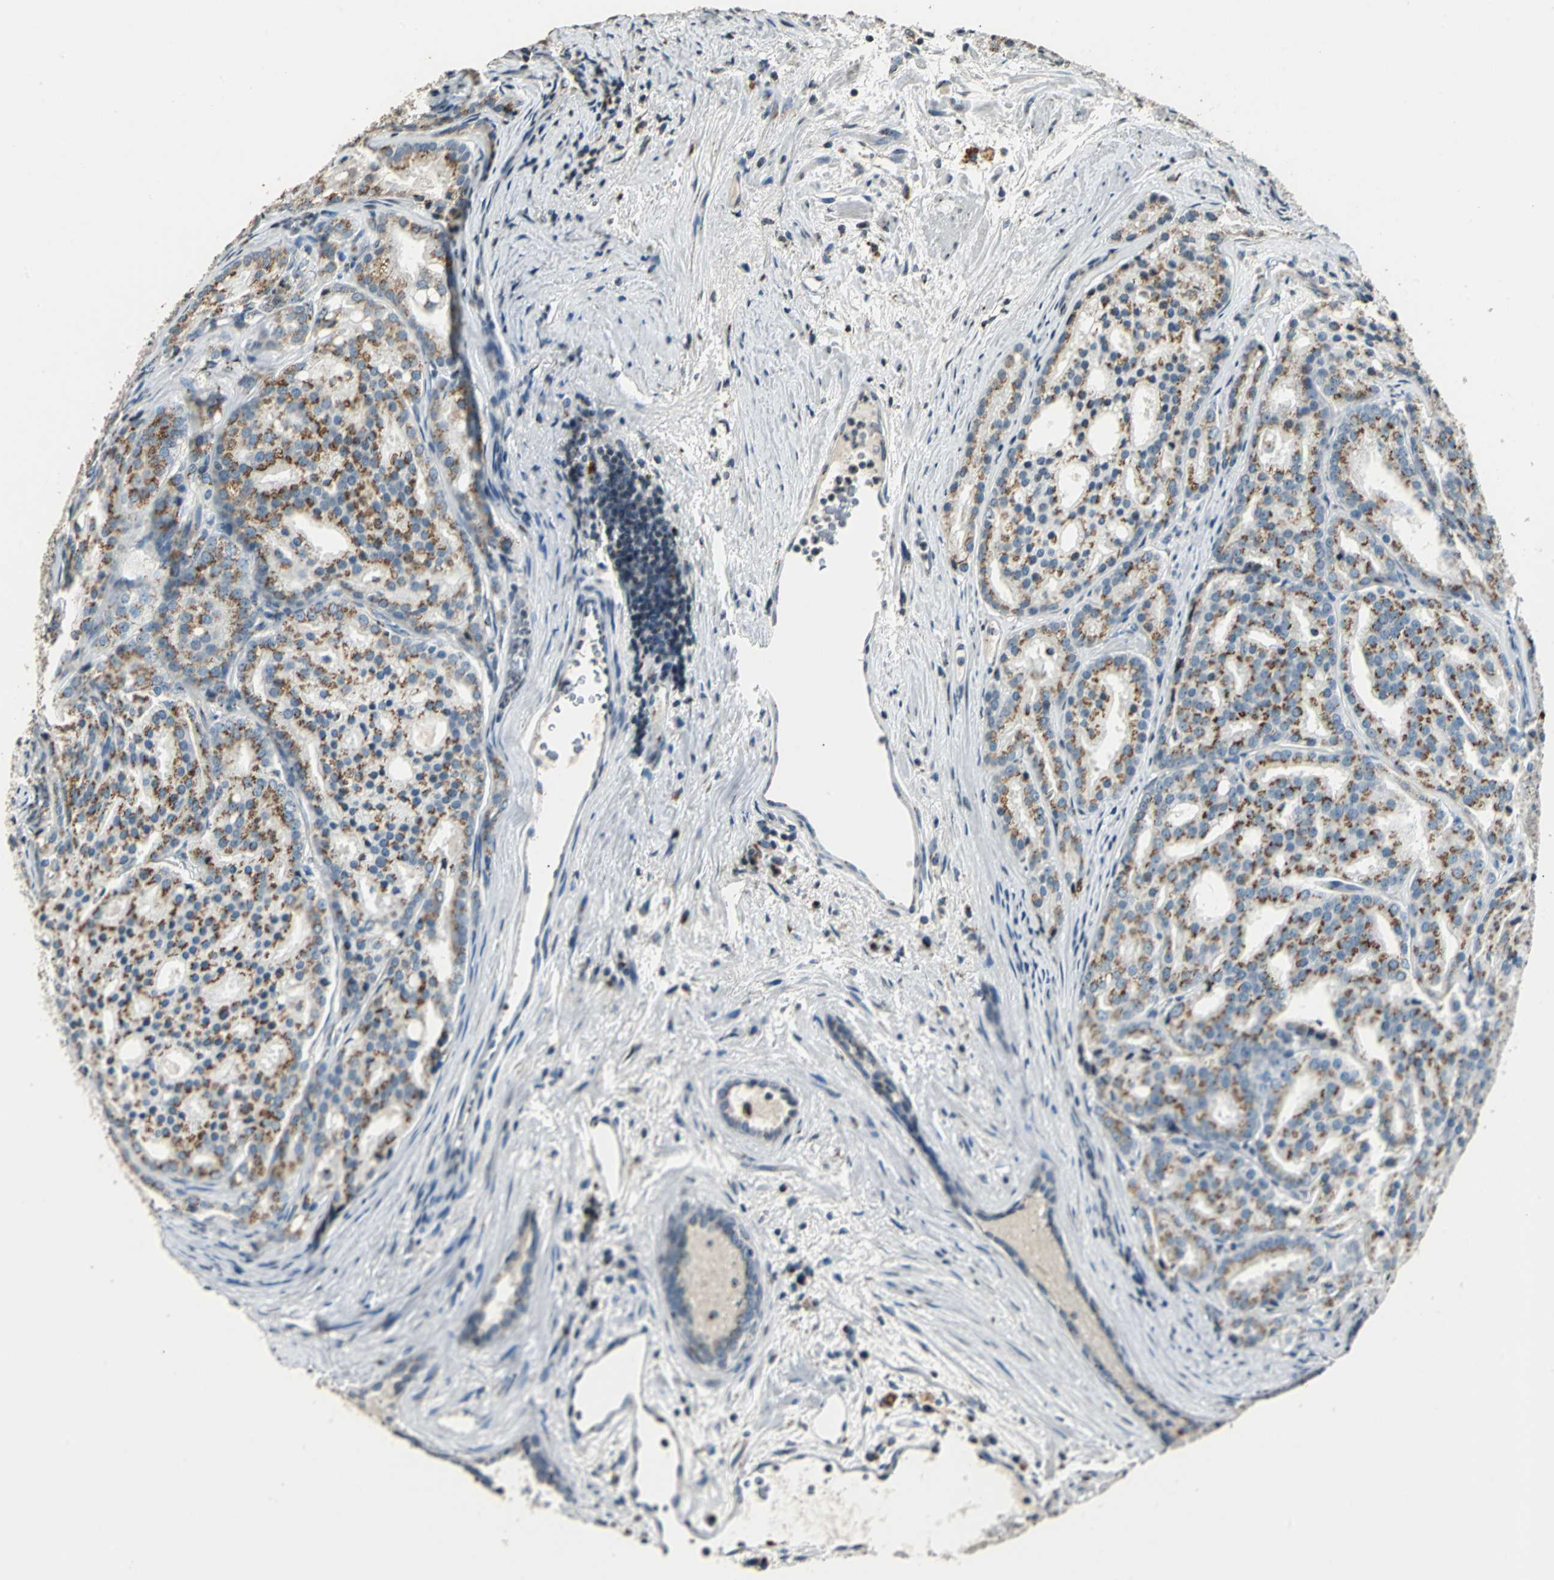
{"staining": {"intensity": "weak", "quantity": ">75%", "location": "cytoplasmic/membranous"}, "tissue": "prostate cancer", "cell_type": "Tumor cells", "image_type": "cancer", "snomed": [{"axis": "morphology", "description": "Adenocarcinoma, High grade"}, {"axis": "topography", "description": "Prostate"}], "caption": "Prostate cancer stained with immunohistochemistry (IHC) displays weak cytoplasmic/membranous positivity in approximately >75% of tumor cells.", "gene": "TMEM115", "patient": {"sex": "male", "age": 64}}